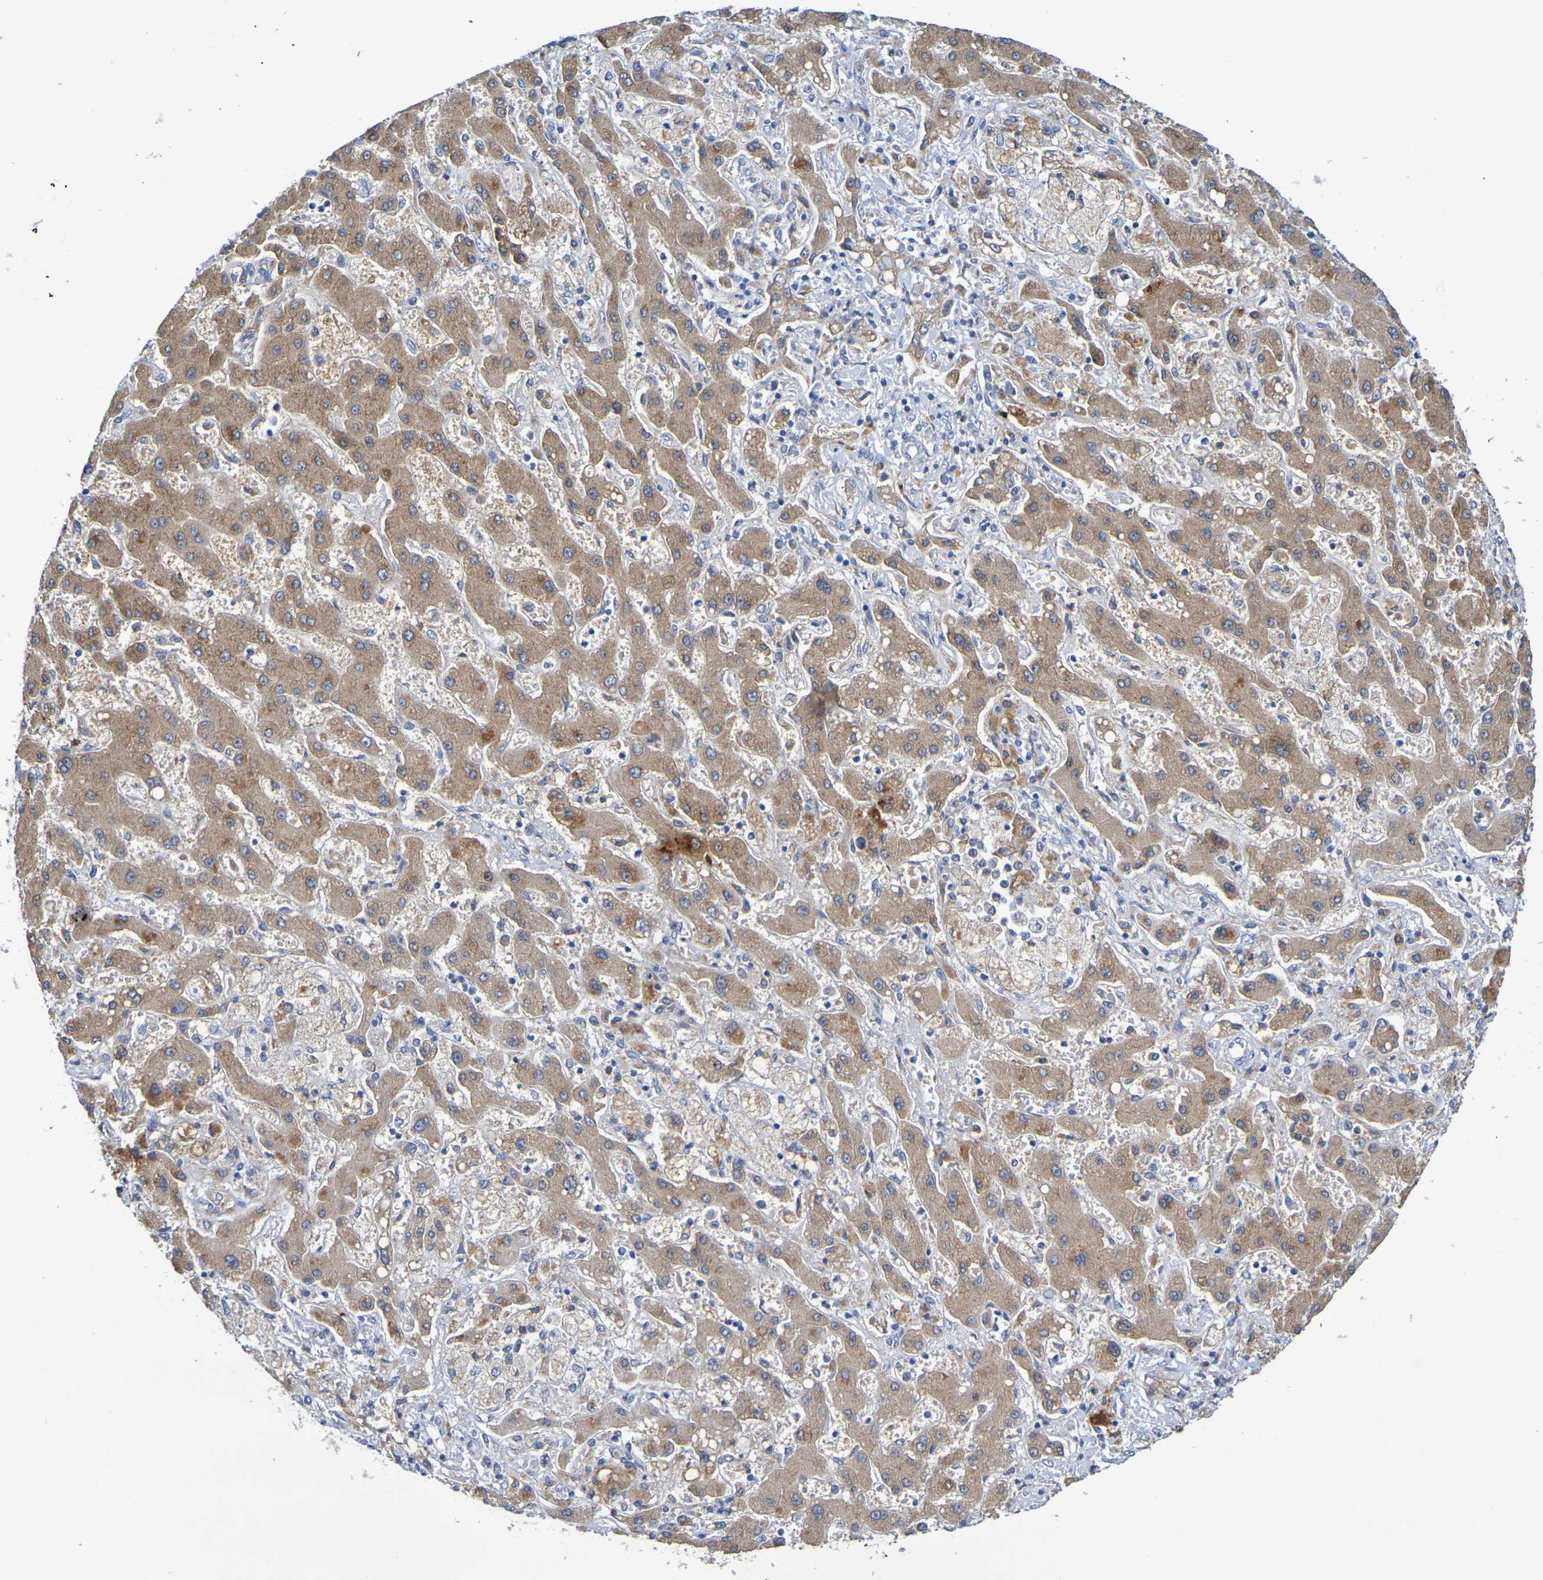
{"staining": {"intensity": "moderate", "quantity": ">75%", "location": "cytoplasmic/membranous"}, "tissue": "liver cancer", "cell_type": "Tumor cells", "image_type": "cancer", "snomed": [{"axis": "morphology", "description": "Cholangiocarcinoma"}, {"axis": "topography", "description": "Liver"}], "caption": "There is medium levels of moderate cytoplasmic/membranous positivity in tumor cells of cholangiocarcinoma (liver), as demonstrated by immunohistochemical staining (brown color).", "gene": "SDC4", "patient": {"sex": "male", "age": 50}}